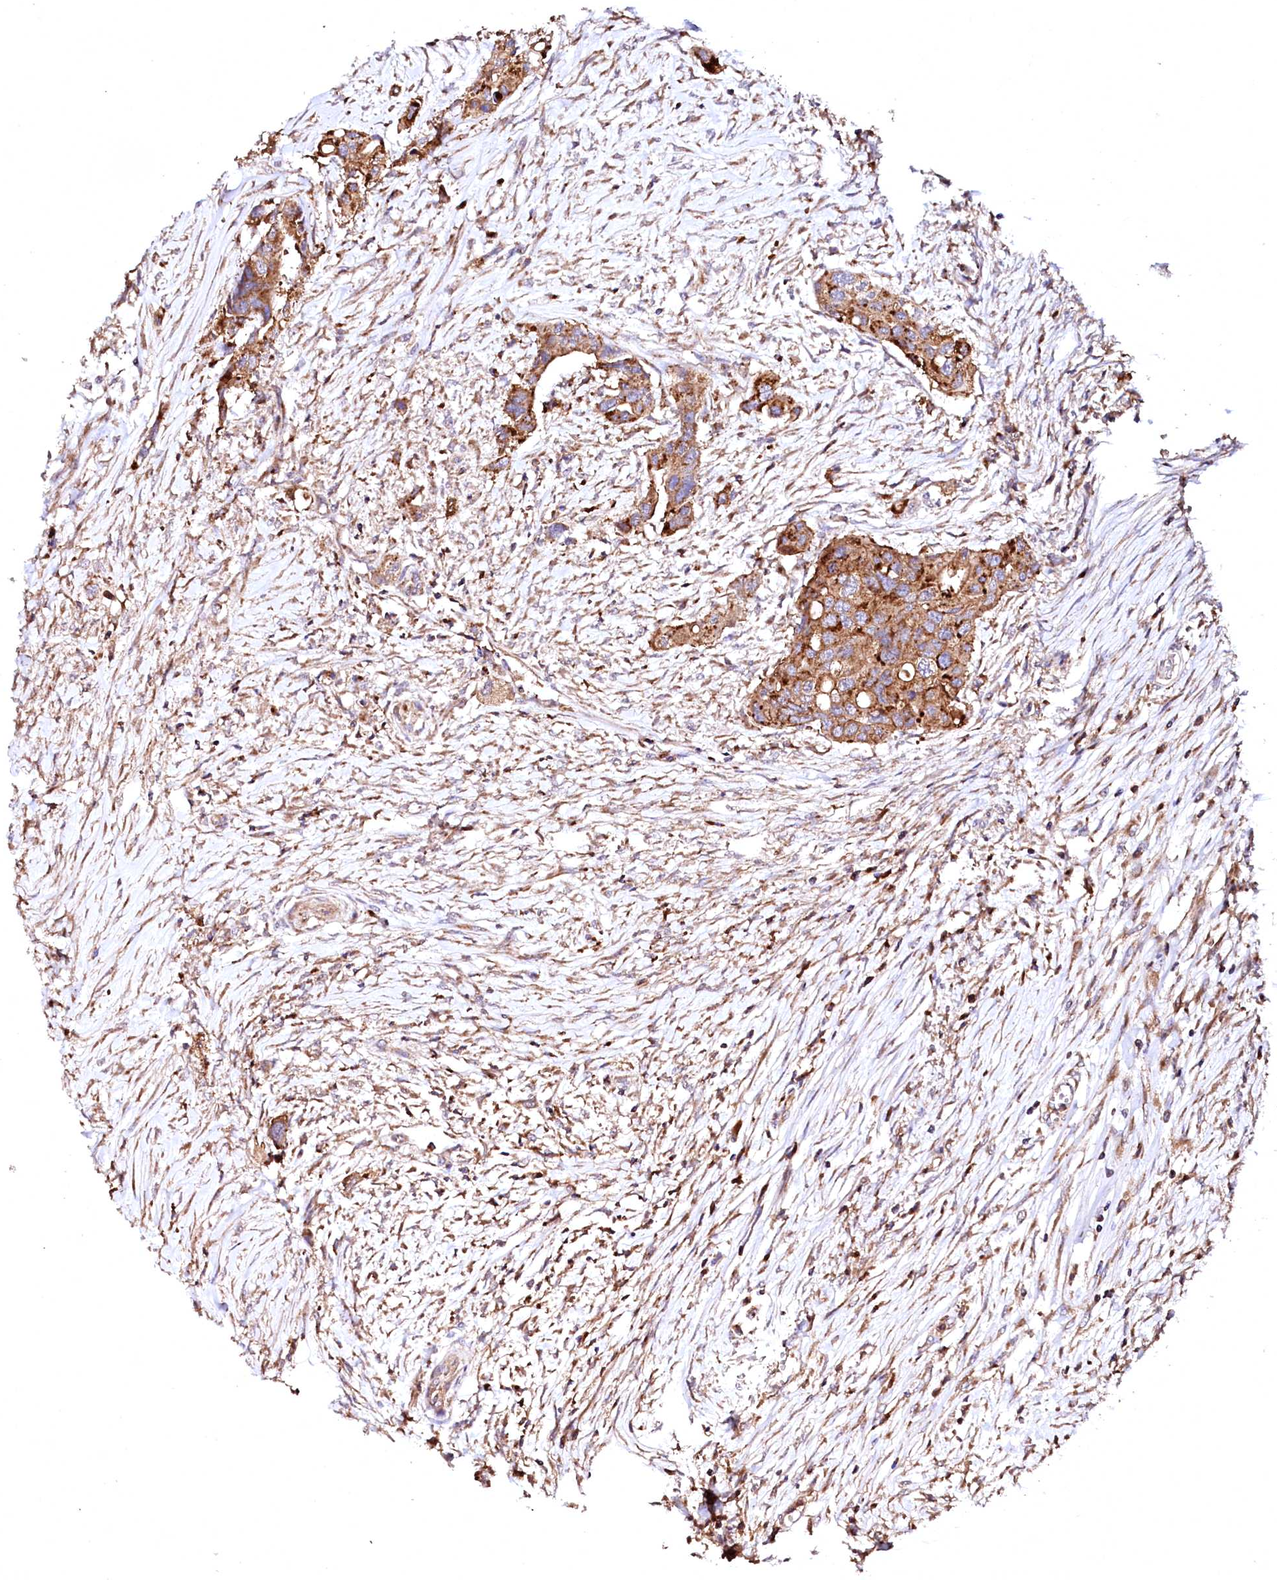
{"staining": {"intensity": "moderate", "quantity": ">75%", "location": "cytoplasmic/membranous"}, "tissue": "colorectal cancer", "cell_type": "Tumor cells", "image_type": "cancer", "snomed": [{"axis": "morphology", "description": "Adenocarcinoma, NOS"}, {"axis": "topography", "description": "Colon"}], "caption": "Protein analysis of adenocarcinoma (colorectal) tissue shows moderate cytoplasmic/membranous positivity in approximately >75% of tumor cells. The staining was performed using DAB (3,3'-diaminobenzidine), with brown indicating positive protein expression. Nuclei are stained blue with hematoxylin.", "gene": "ST3GAL1", "patient": {"sex": "male", "age": 77}}